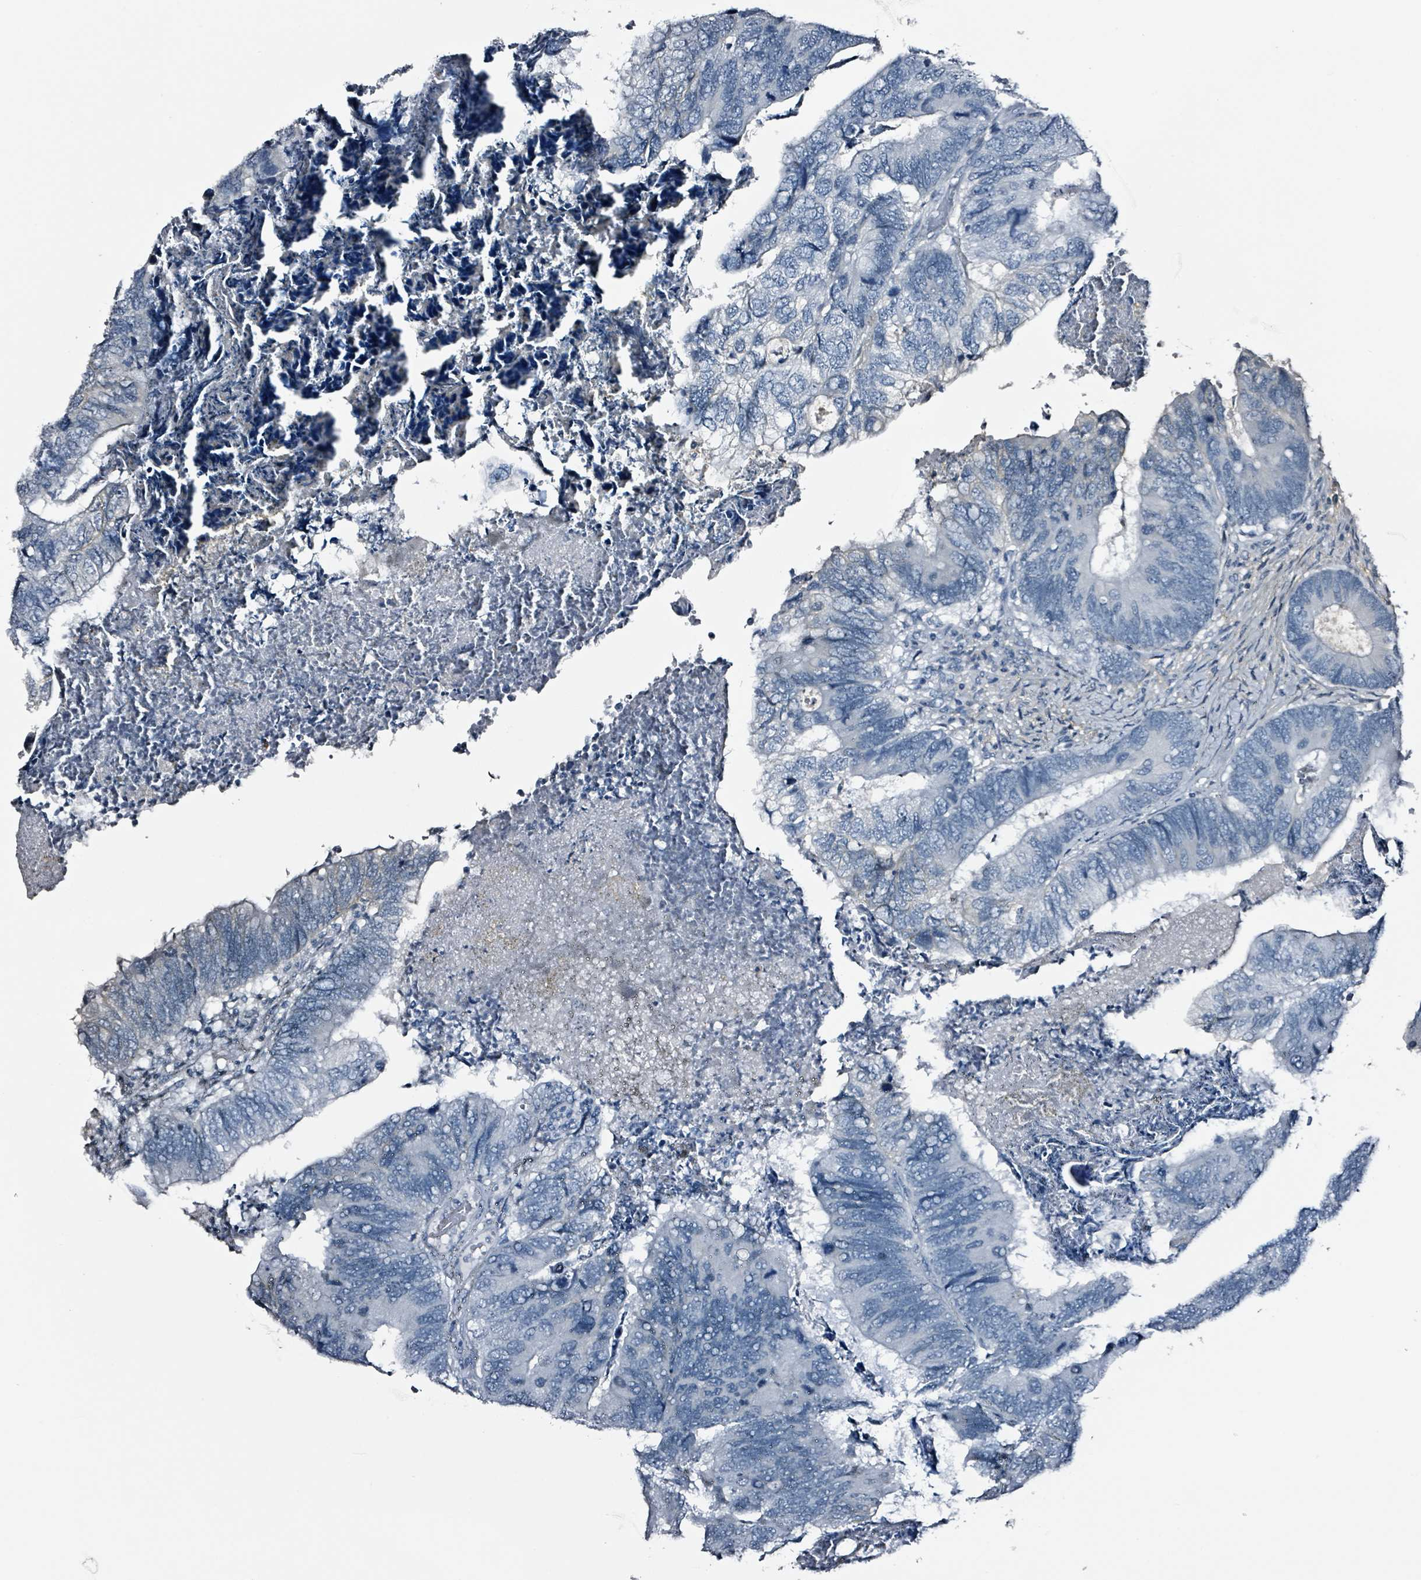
{"staining": {"intensity": "negative", "quantity": "none", "location": "none"}, "tissue": "colorectal cancer", "cell_type": "Tumor cells", "image_type": "cancer", "snomed": [{"axis": "morphology", "description": "Adenocarcinoma, NOS"}, {"axis": "topography", "description": "Colon"}], "caption": "Tumor cells show no significant protein staining in adenocarcinoma (colorectal). Brightfield microscopy of IHC stained with DAB (brown) and hematoxylin (blue), captured at high magnification.", "gene": "CA9", "patient": {"sex": "female", "age": 67}}